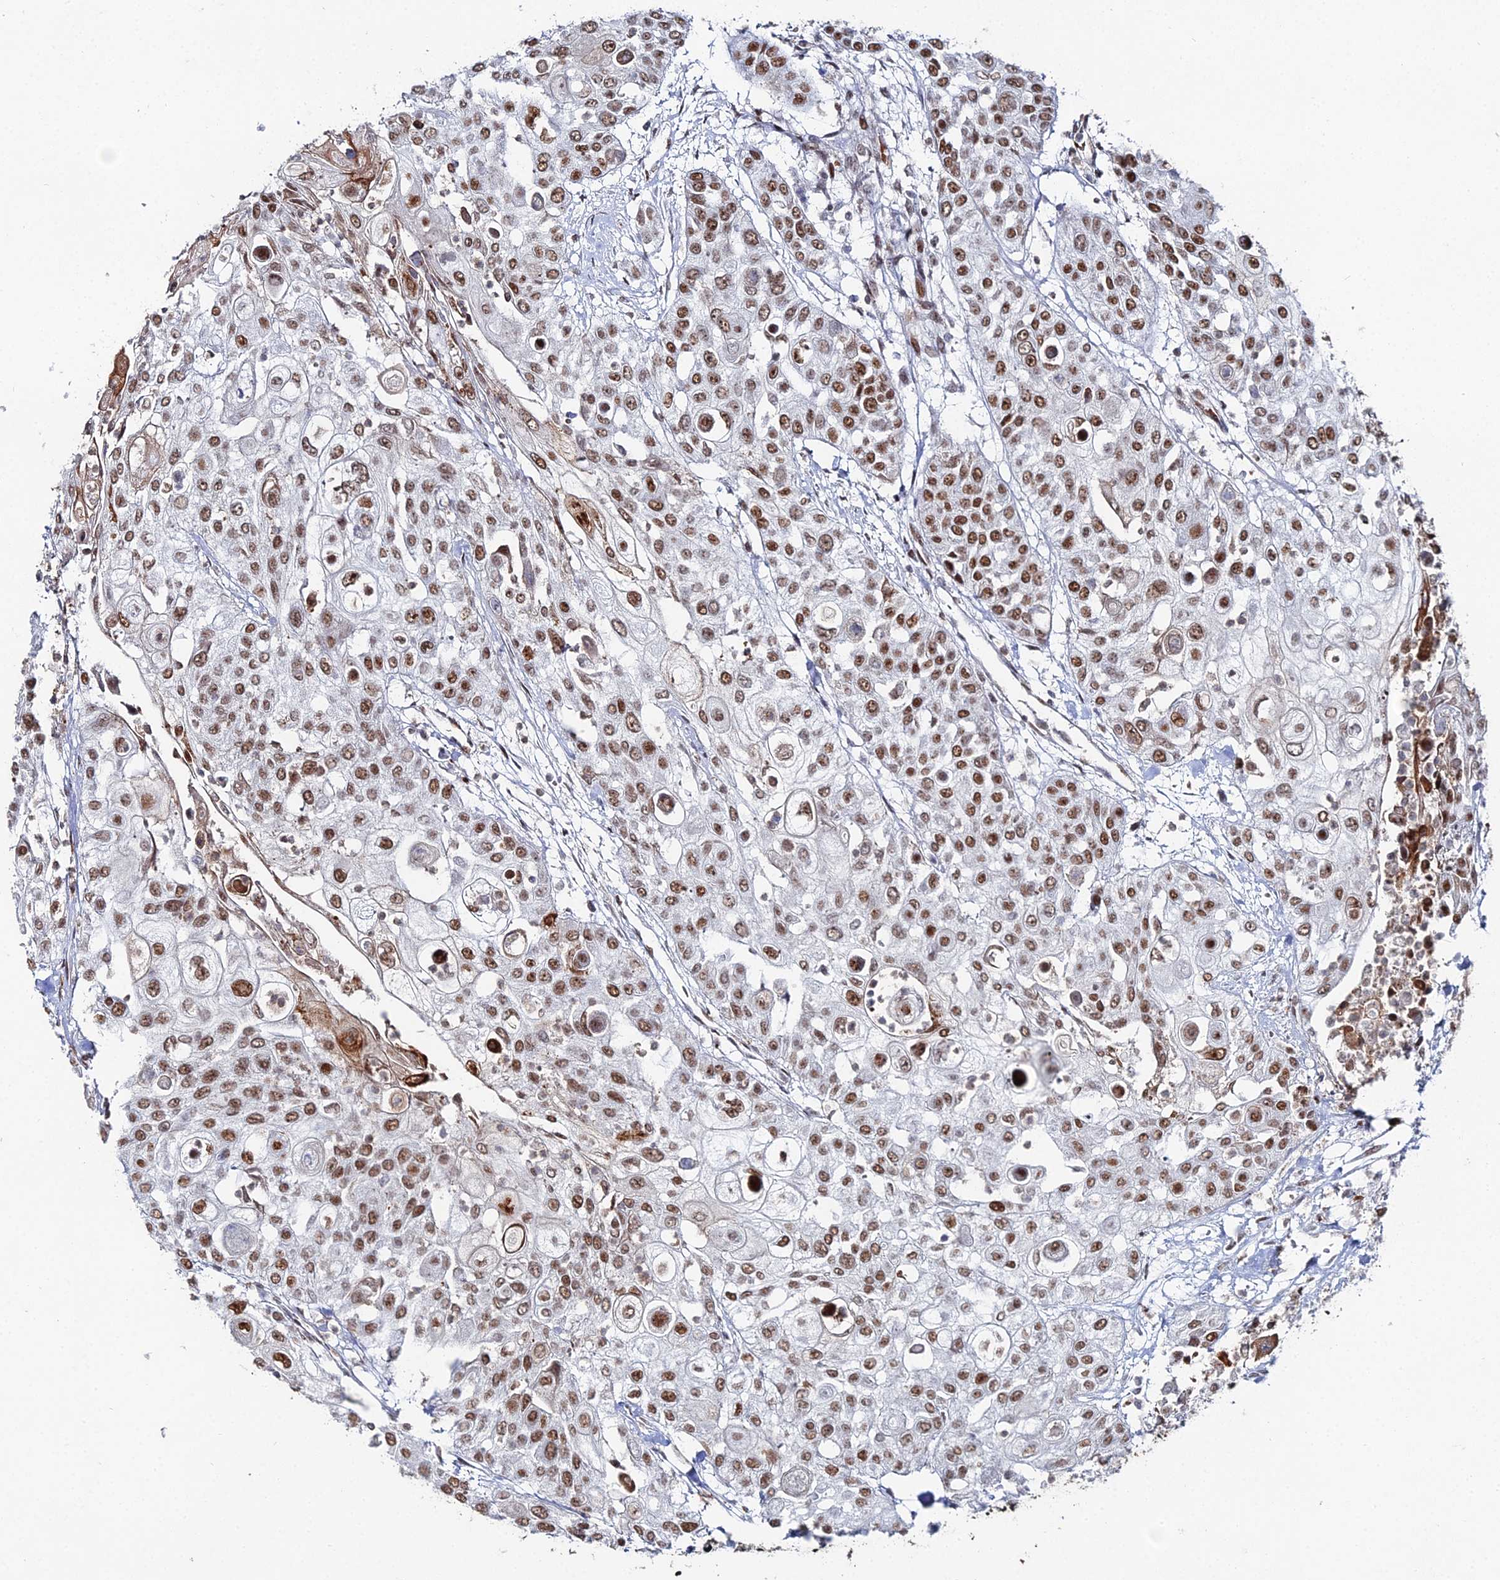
{"staining": {"intensity": "moderate", "quantity": ">75%", "location": "nuclear"}, "tissue": "urothelial cancer", "cell_type": "Tumor cells", "image_type": "cancer", "snomed": [{"axis": "morphology", "description": "Urothelial carcinoma, High grade"}, {"axis": "topography", "description": "Urinary bladder"}], "caption": "Protein expression analysis of urothelial carcinoma (high-grade) displays moderate nuclear expression in approximately >75% of tumor cells.", "gene": "GSC2", "patient": {"sex": "female", "age": 79}}